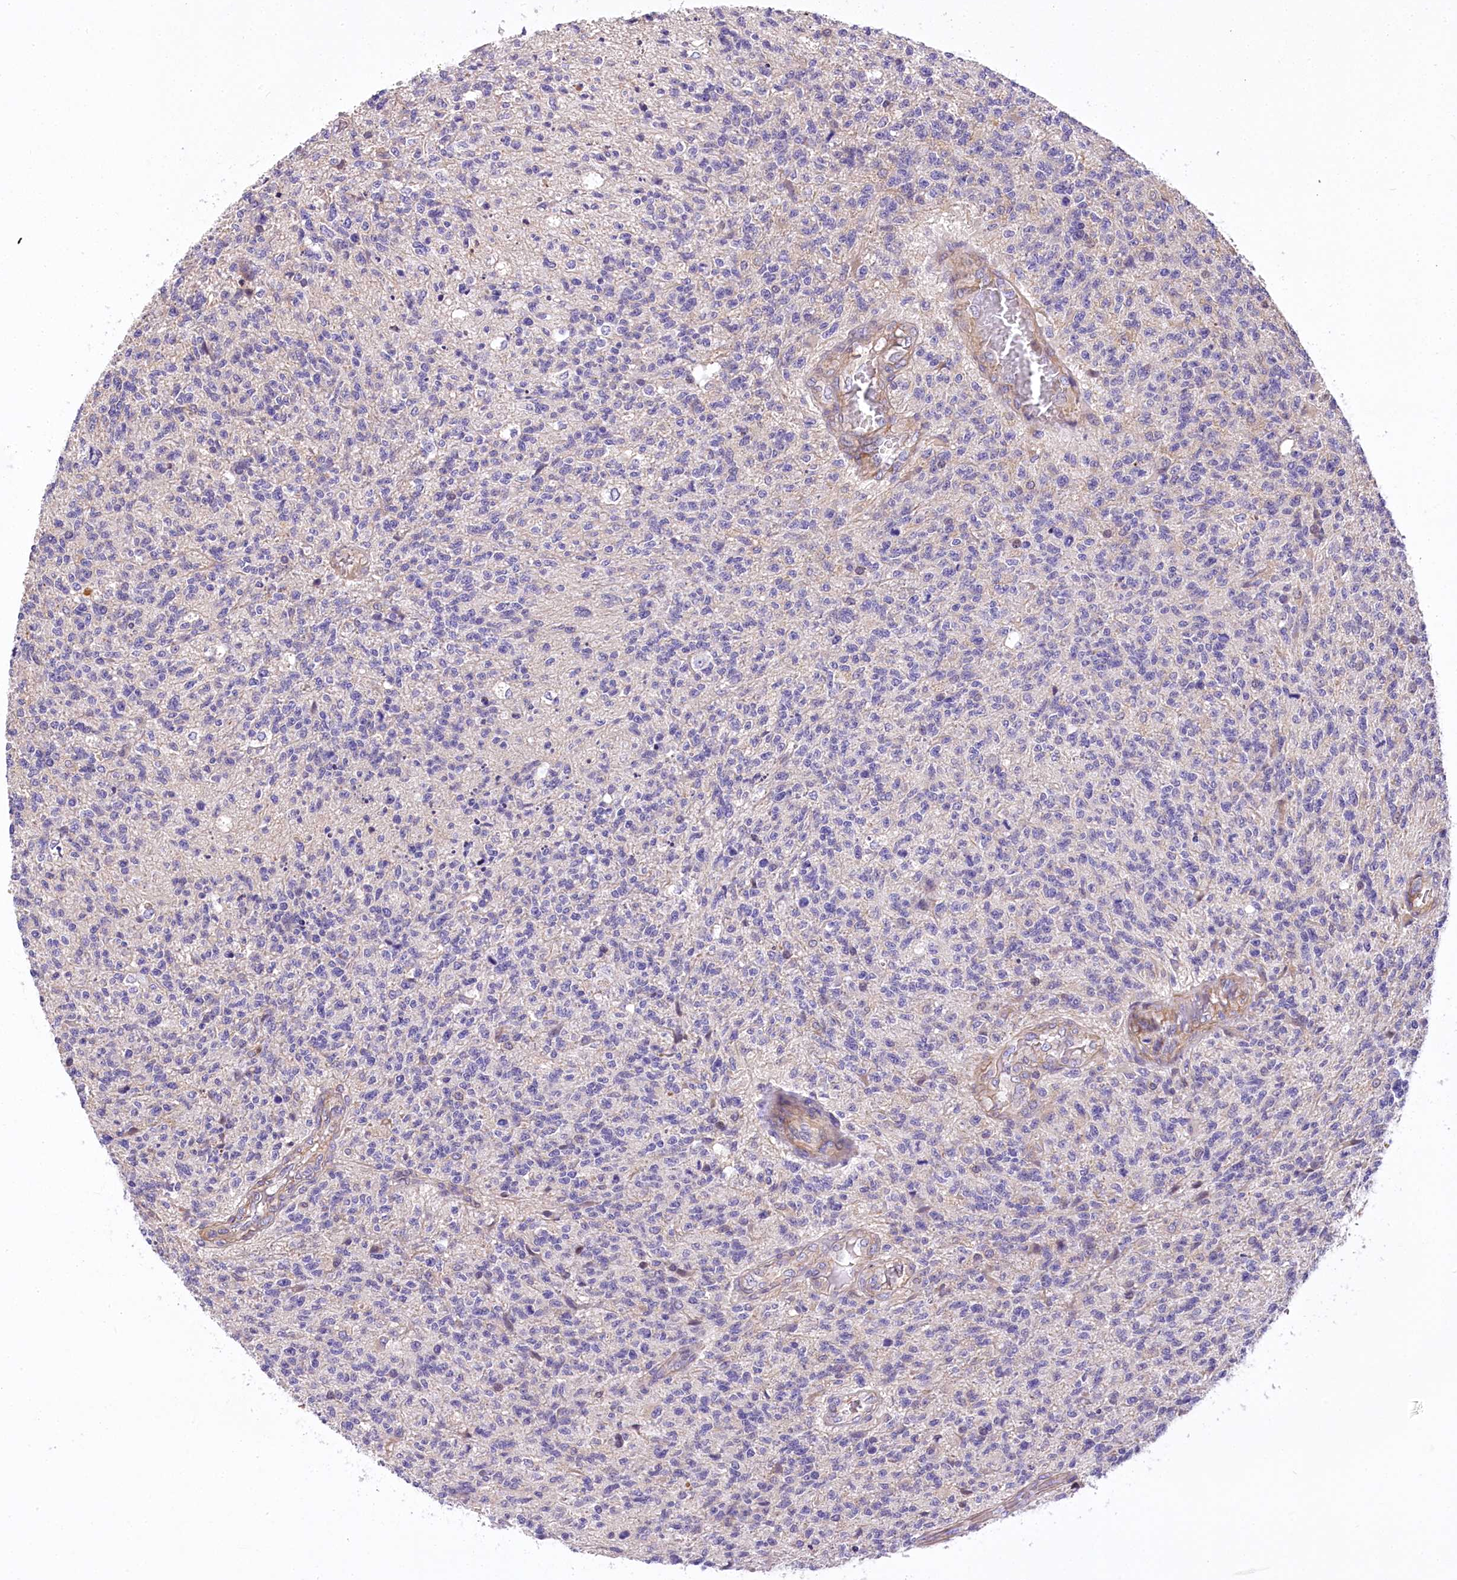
{"staining": {"intensity": "negative", "quantity": "none", "location": "none"}, "tissue": "glioma", "cell_type": "Tumor cells", "image_type": "cancer", "snomed": [{"axis": "morphology", "description": "Glioma, malignant, High grade"}, {"axis": "topography", "description": "Brain"}], "caption": "The histopathology image reveals no significant staining in tumor cells of glioma.", "gene": "DPP3", "patient": {"sex": "male", "age": 56}}